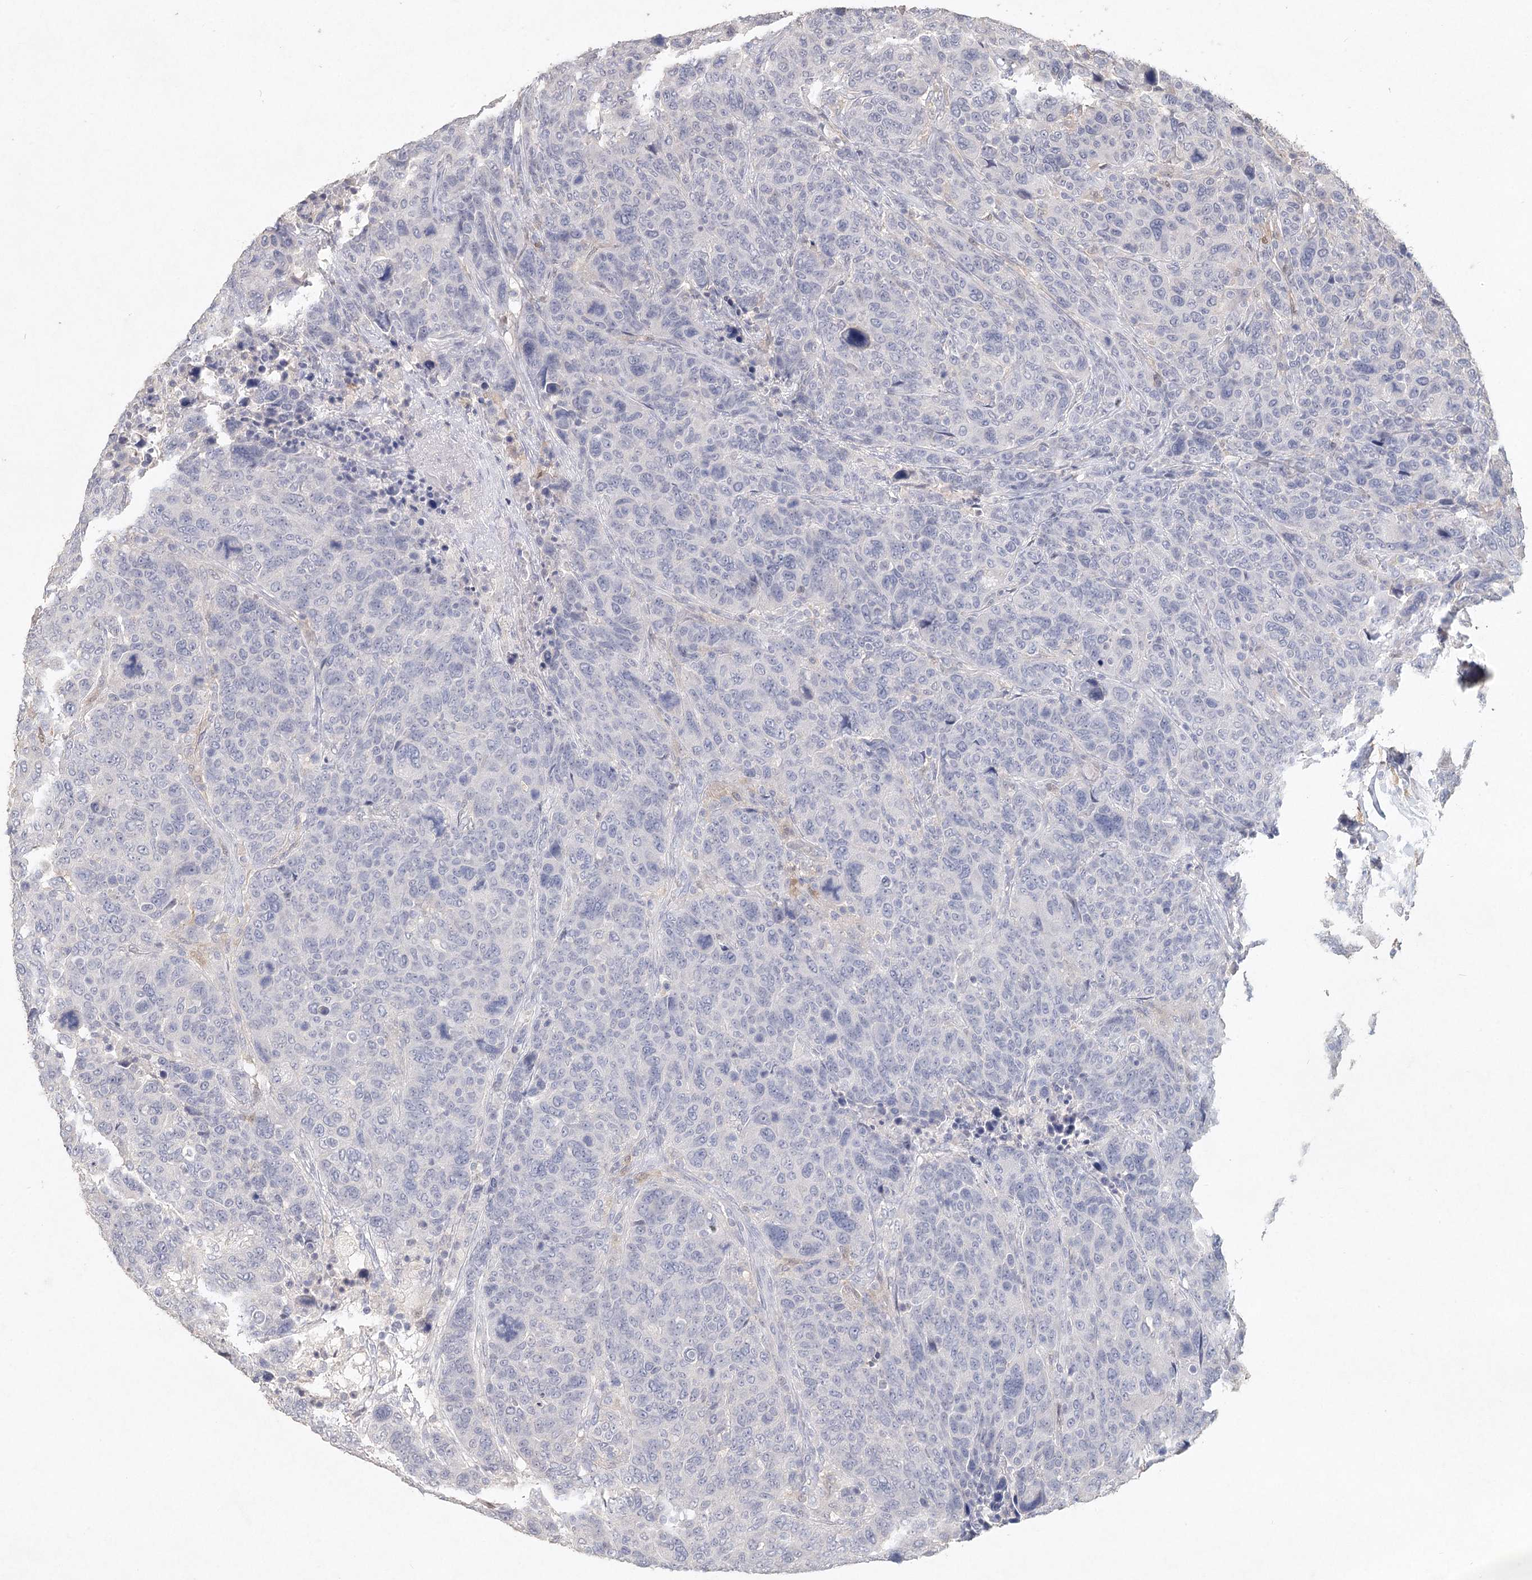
{"staining": {"intensity": "negative", "quantity": "none", "location": "none"}, "tissue": "breast cancer", "cell_type": "Tumor cells", "image_type": "cancer", "snomed": [{"axis": "morphology", "description": "Duct carcinoma"}, {"axis": "topography", "description": "Breast"}], "caption": "Protein analysis of breast cancer exhibits no significant positivity in tumor cells.", "gene": "ARSI", "patient": {"sex": "female", "age": 37}}